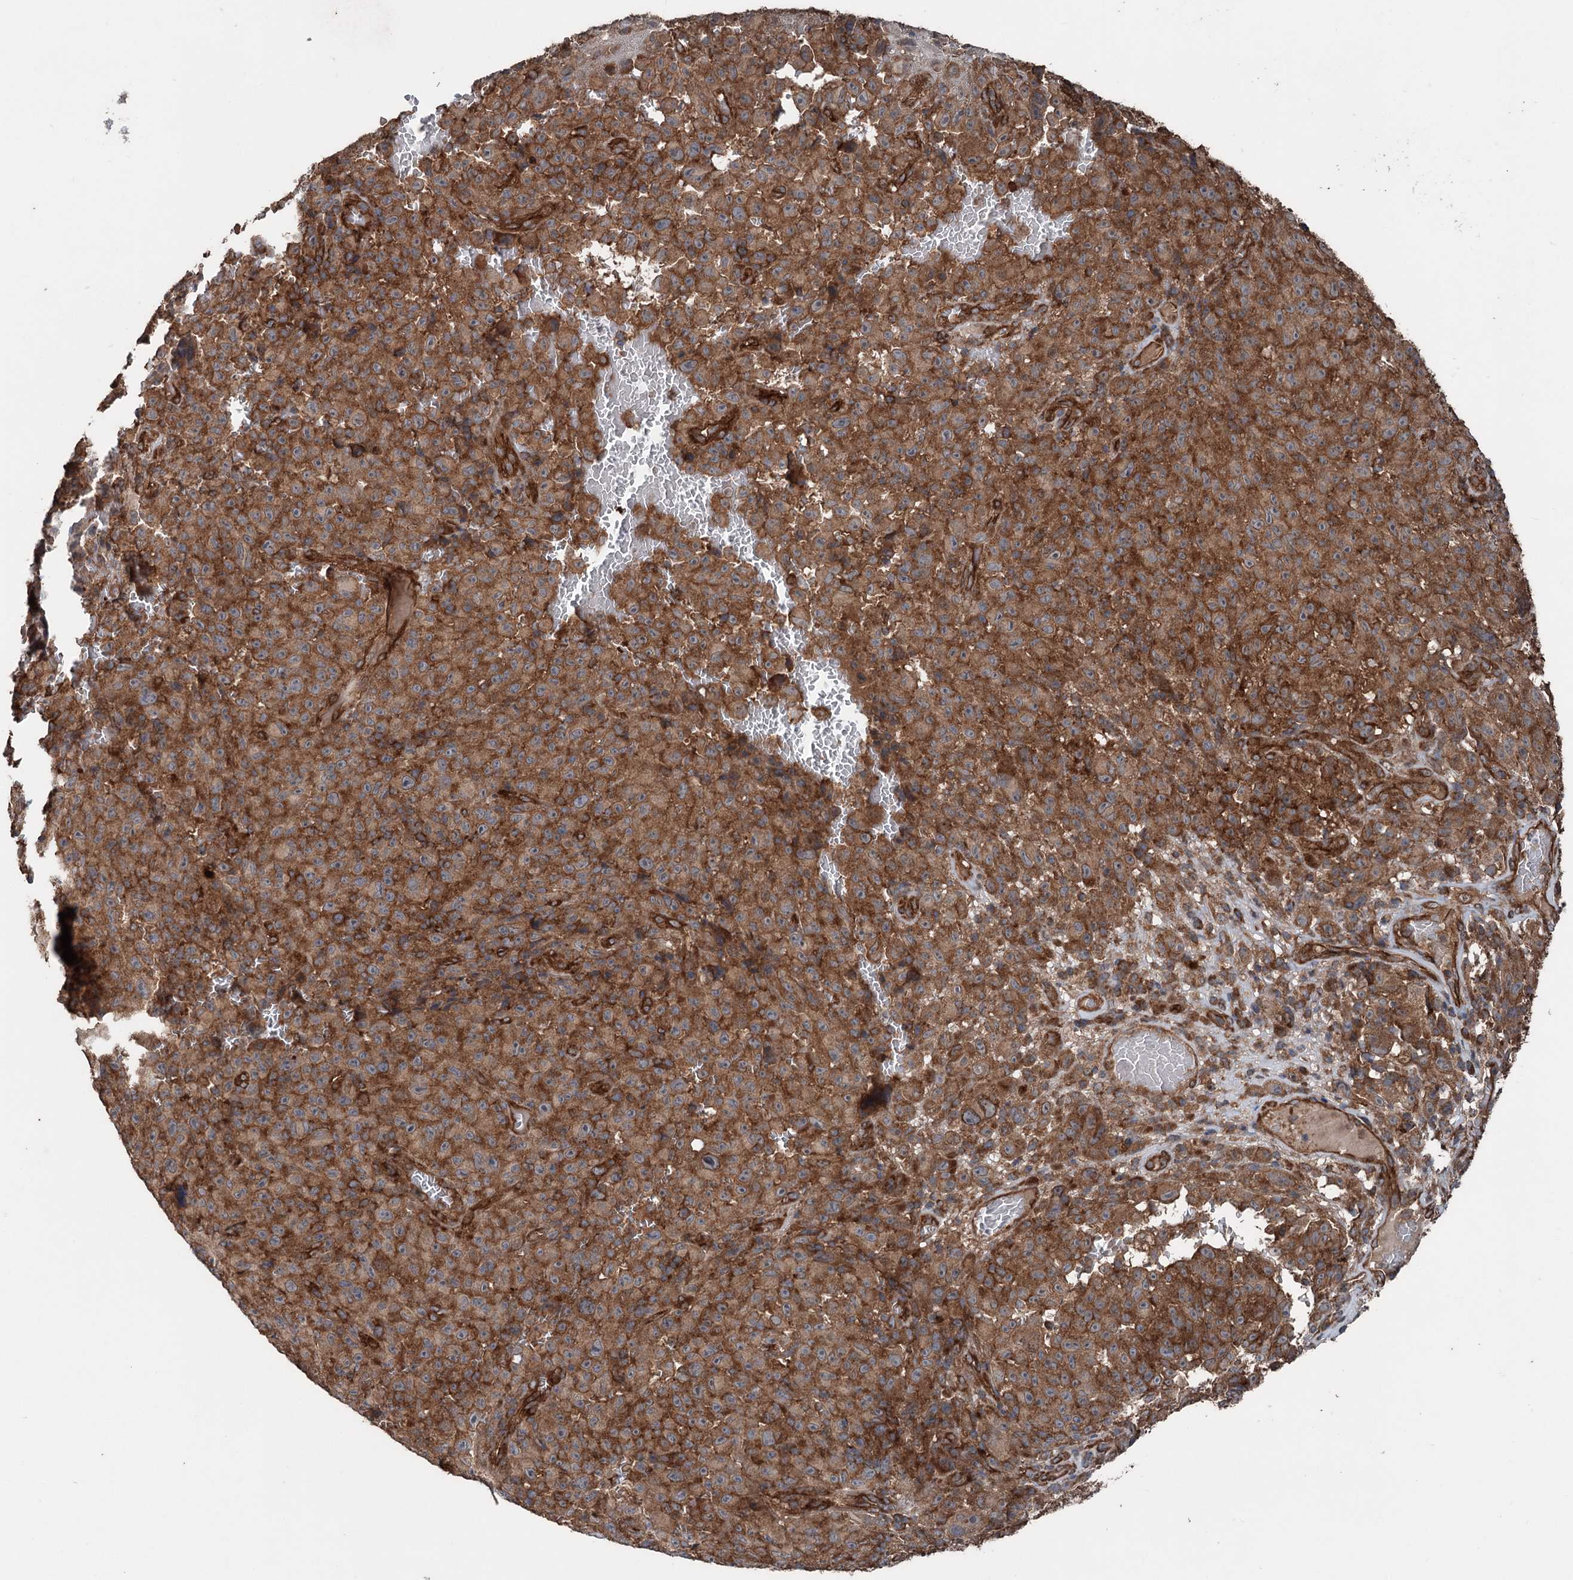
{"staining": {"intensity": "strong", "quantity": ">75%", "location": "cytoplasmic/membranous"}, "tissue": "melanoma", "cell_type": "Tumor cells", "image_type": "cancer", "snomed": [{"axis": "morphology", "description": "Malignant melanoma, NOS"}, {"axis": "topography", "description": "Skin"}], "caption": "This histopathology image reveals immunohistochemistry staining of human melanoma, with high strong cytoplasmic/membranous staining in approximately >75% of tumor cells.", "gene": "RNF214", "patient": {"sex": "female", "age": 82}}